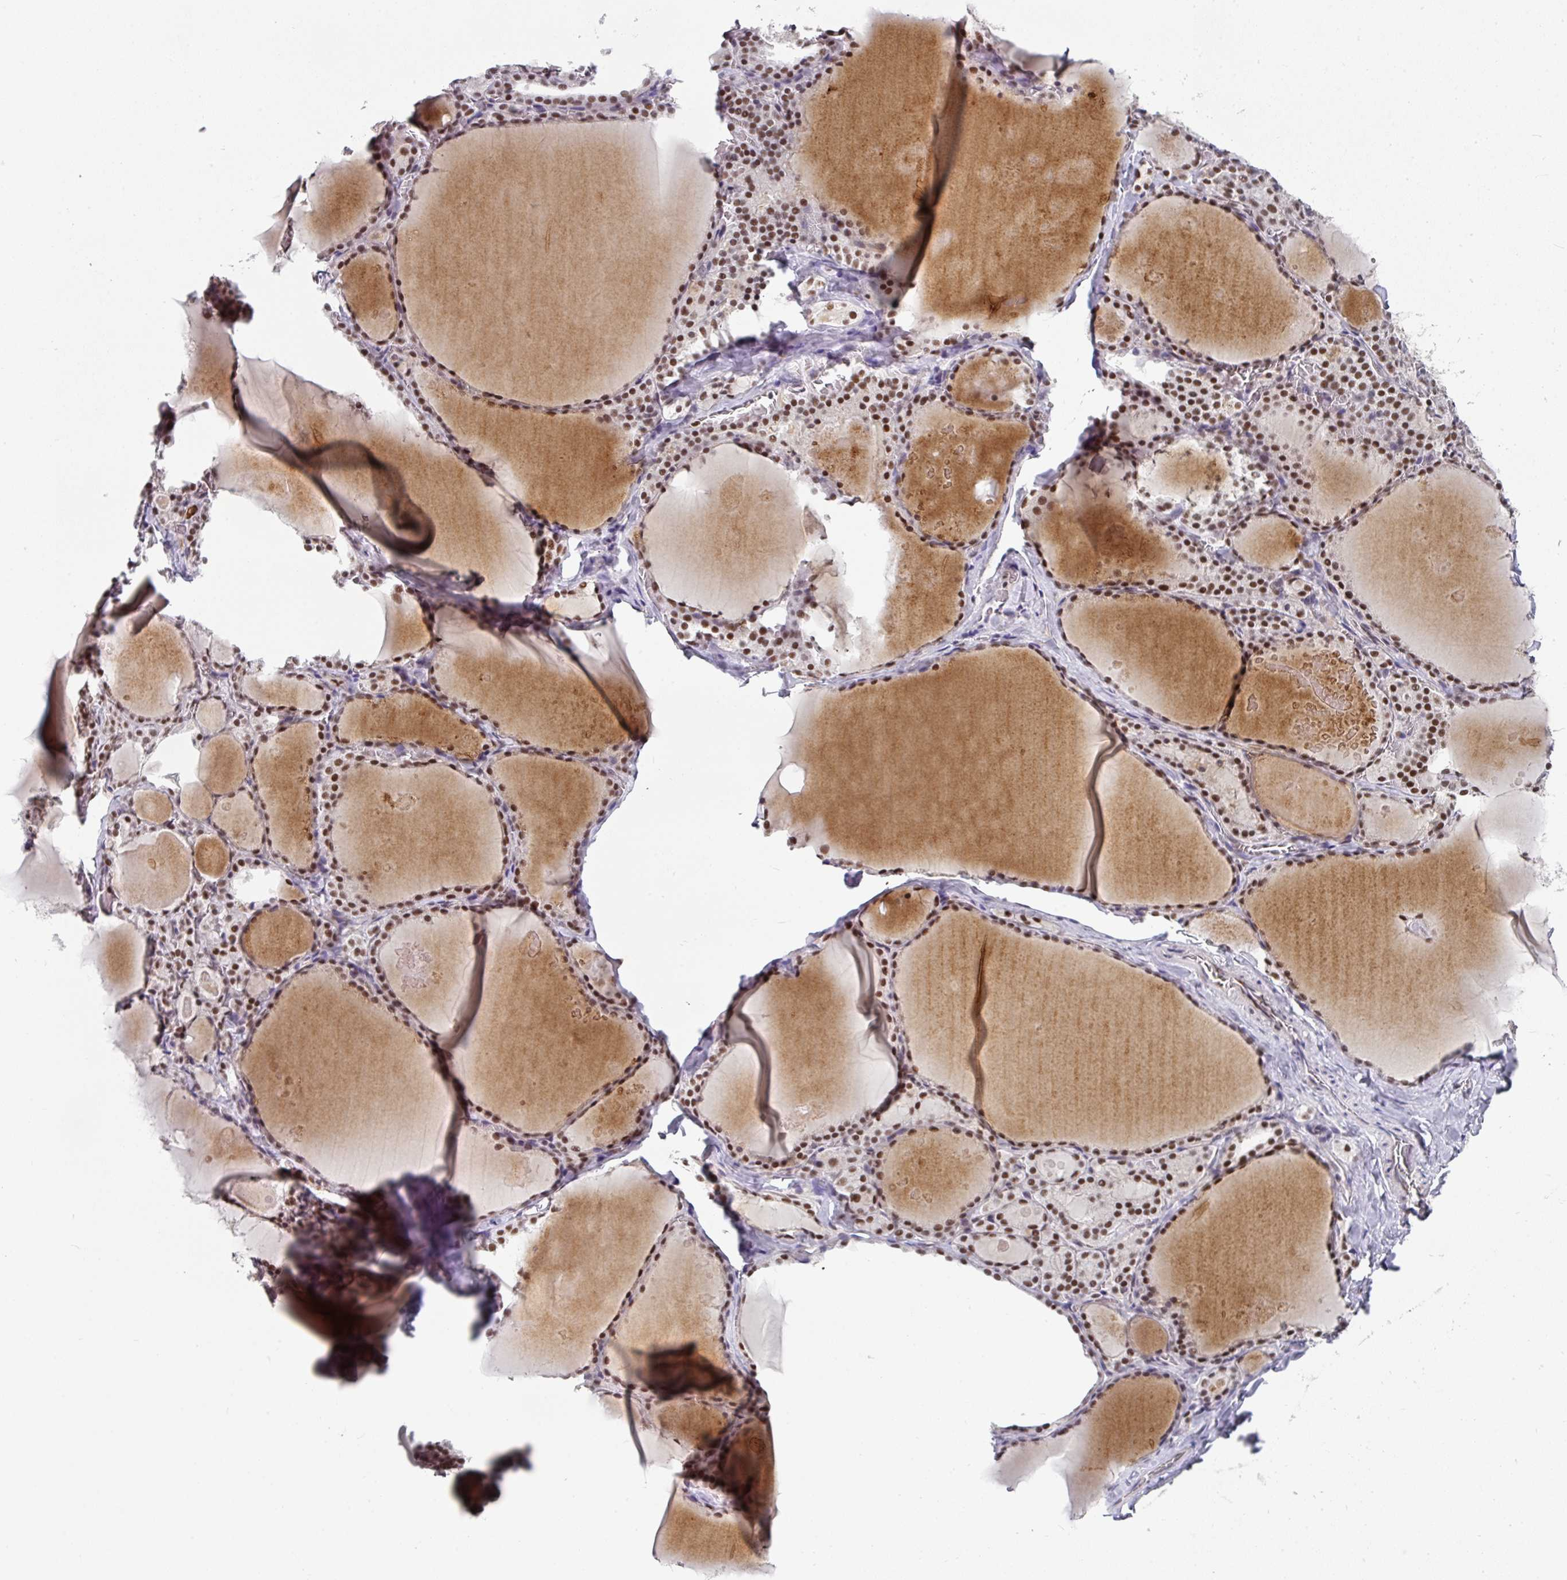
{"staining": {"intensity": "moderate", "quantity": ">75%", "location": "nuclear"}, "tissue": "thyroid gland", "cell_type": "Glandular cells", "image_type": "normal", "snomed": [{"axis": "morphology", "description": "Normal tissue, NOS"}, {"axis": "topography", "description": "Thyroid gland"}], "caption": "This micrograph reveals immunohistochemistry staining of unremarkable thyroid gland, with medium moderate nuclear positivity in approximately >75% of glandular cells.", "gene": "ENSG00000283782", "patient": {"sex": "male", "age": 56}}